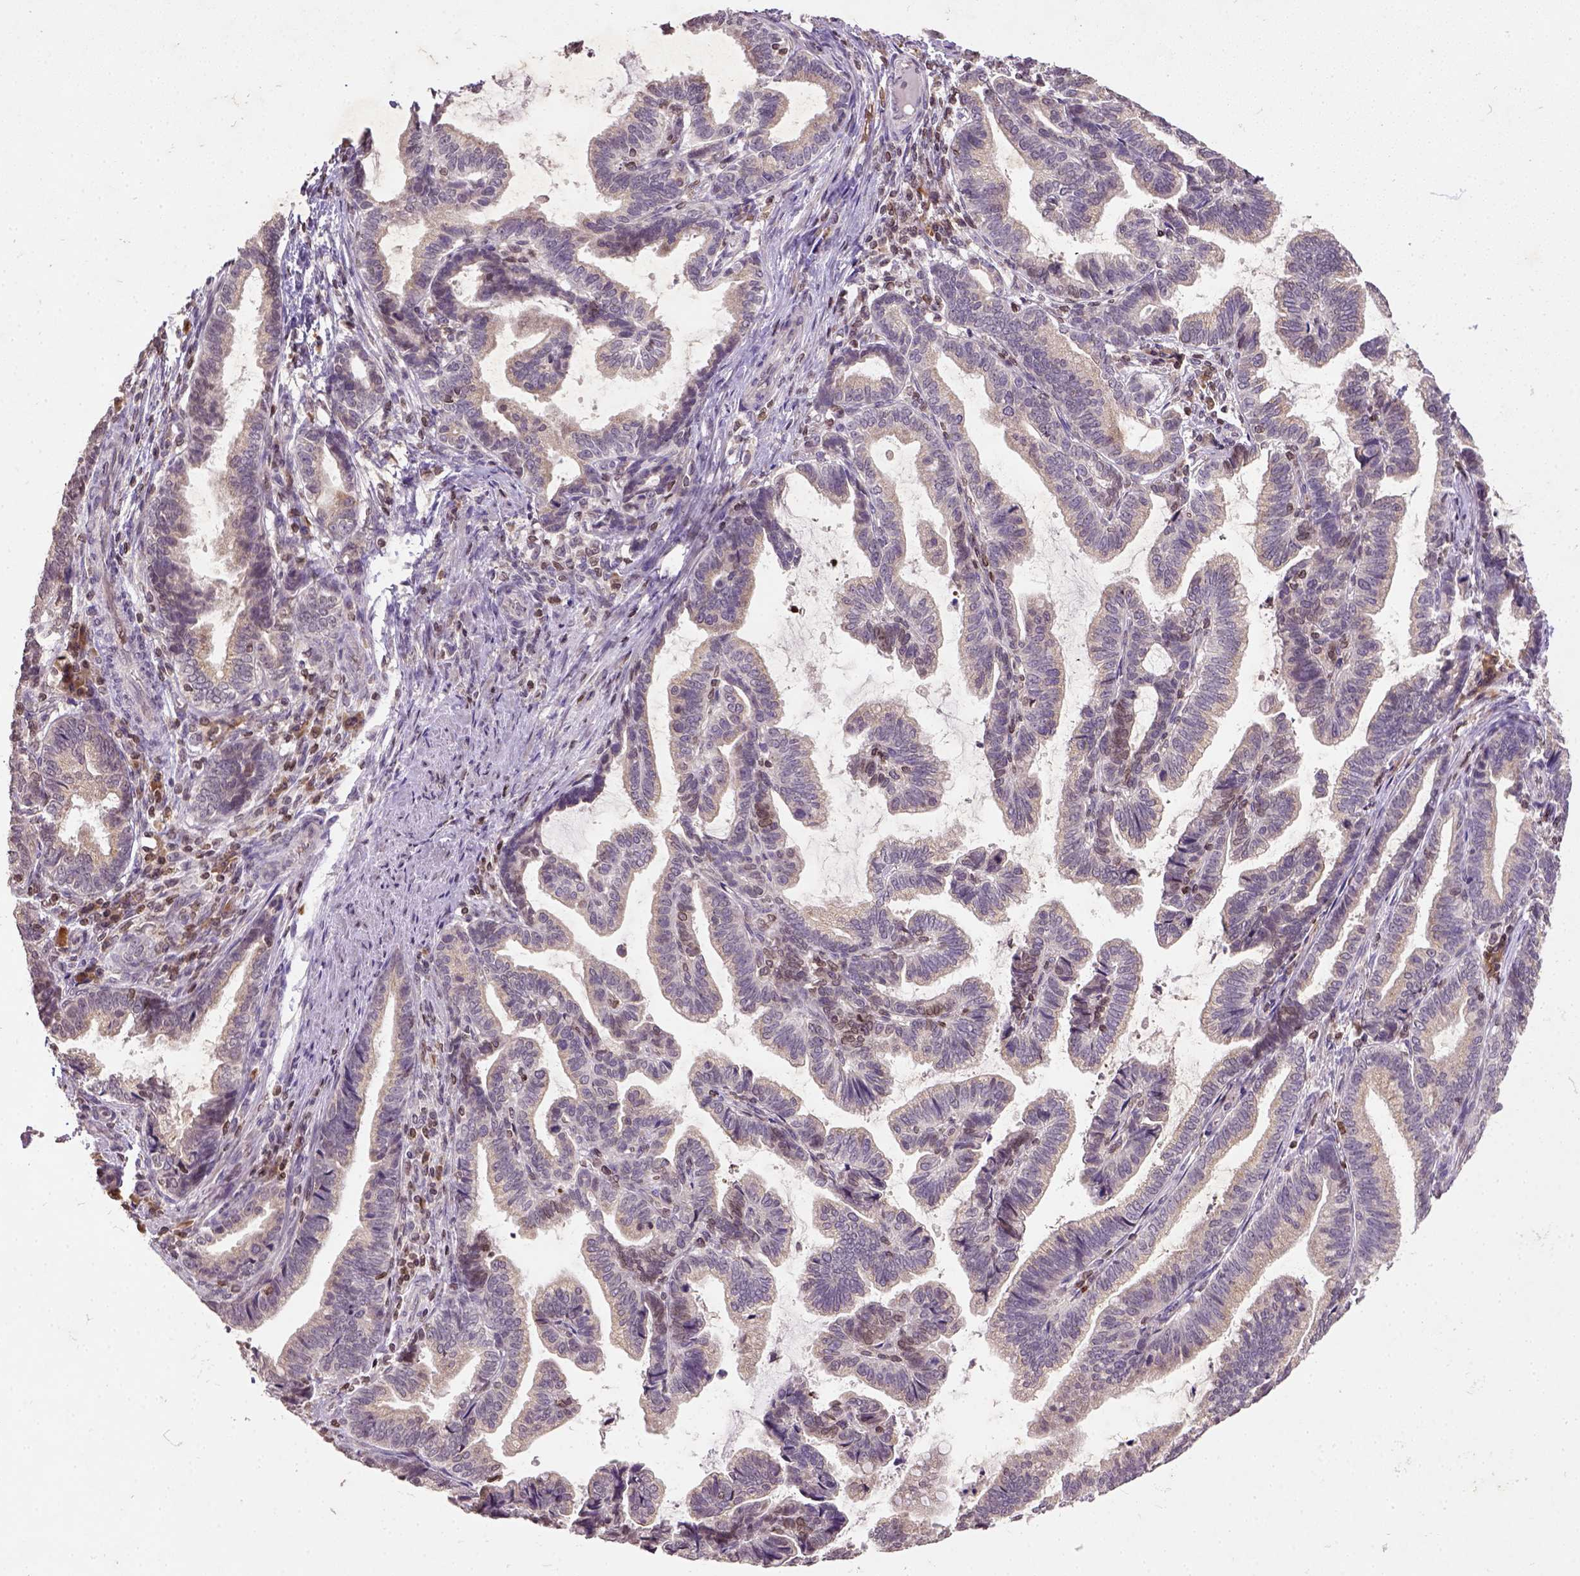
{"staining": {"intensity": "negative", "quantity": "none", "location": "none"}, "tissue": "stomach cancer", "cell_type": "Tumor cells", "image_type": "cancer", "snomed": [{"axis": "morphology", "description": "Adenocarcinoma, NOS"}, {"axis": "topography", "description": "Stomach"}], "caption": "Immunohistochemistry (IHC) photomicrograph of human stomach adenocarcinoma stained for a protein (brown), which demonstrates no positivity in tumor cells.", "gene": "NUDT3", "patient": {"sex": "male", "age": 83}}